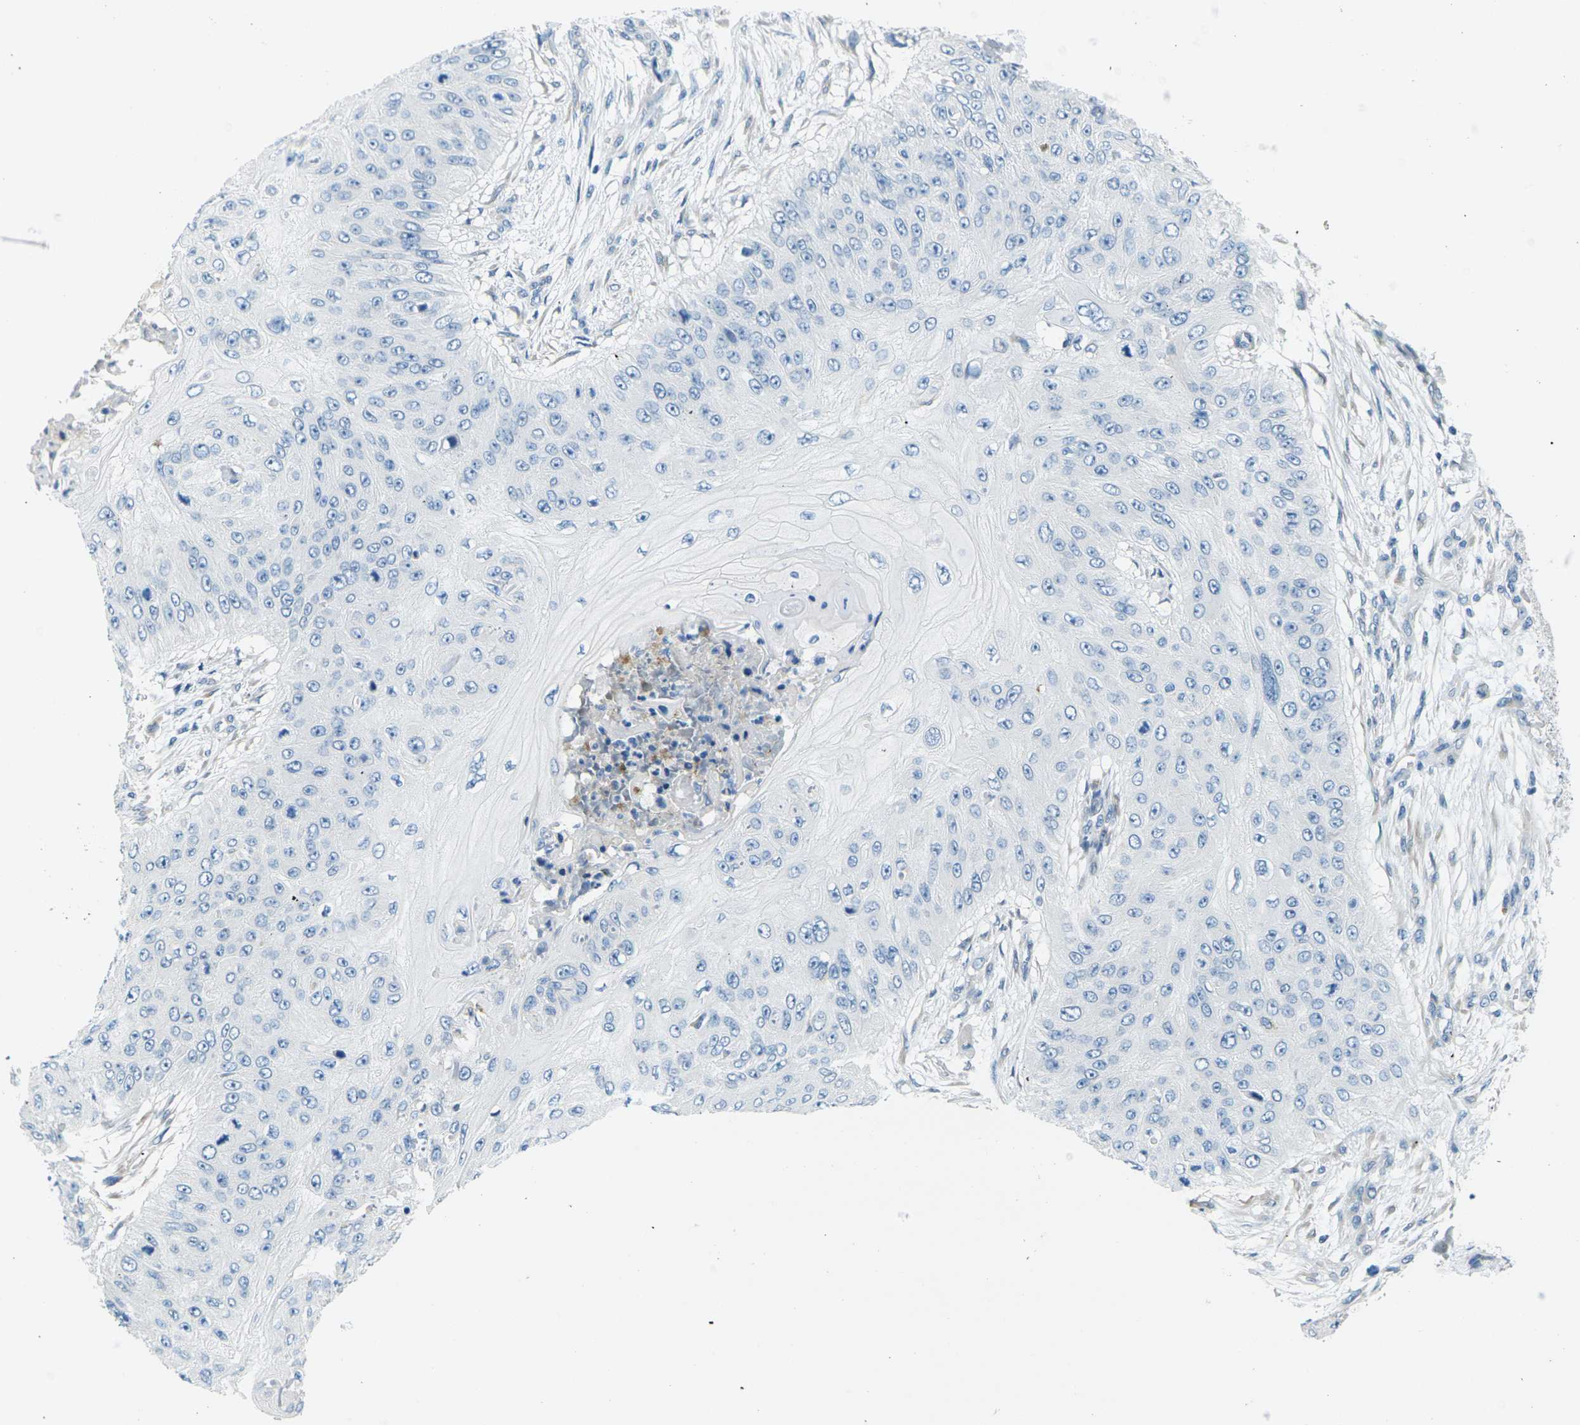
{"staining": {"intensity": "negative", "quantity": "none", "location": "none"}, "tissue": "skin cancer", "cell_type": "Tumor cells", "image_type": "cancer", "snomed": [{"axis": "morphology", "description": "Squamous cell carcinoma, NOS"}, {"axis": "topography", "description": "Skin"}], "caption": "Protein analysis of skin cancer displays no significant positivity in tumor cells.", "gene": "CYP2C8", "patient": {"sex": "female", "age": 80}}